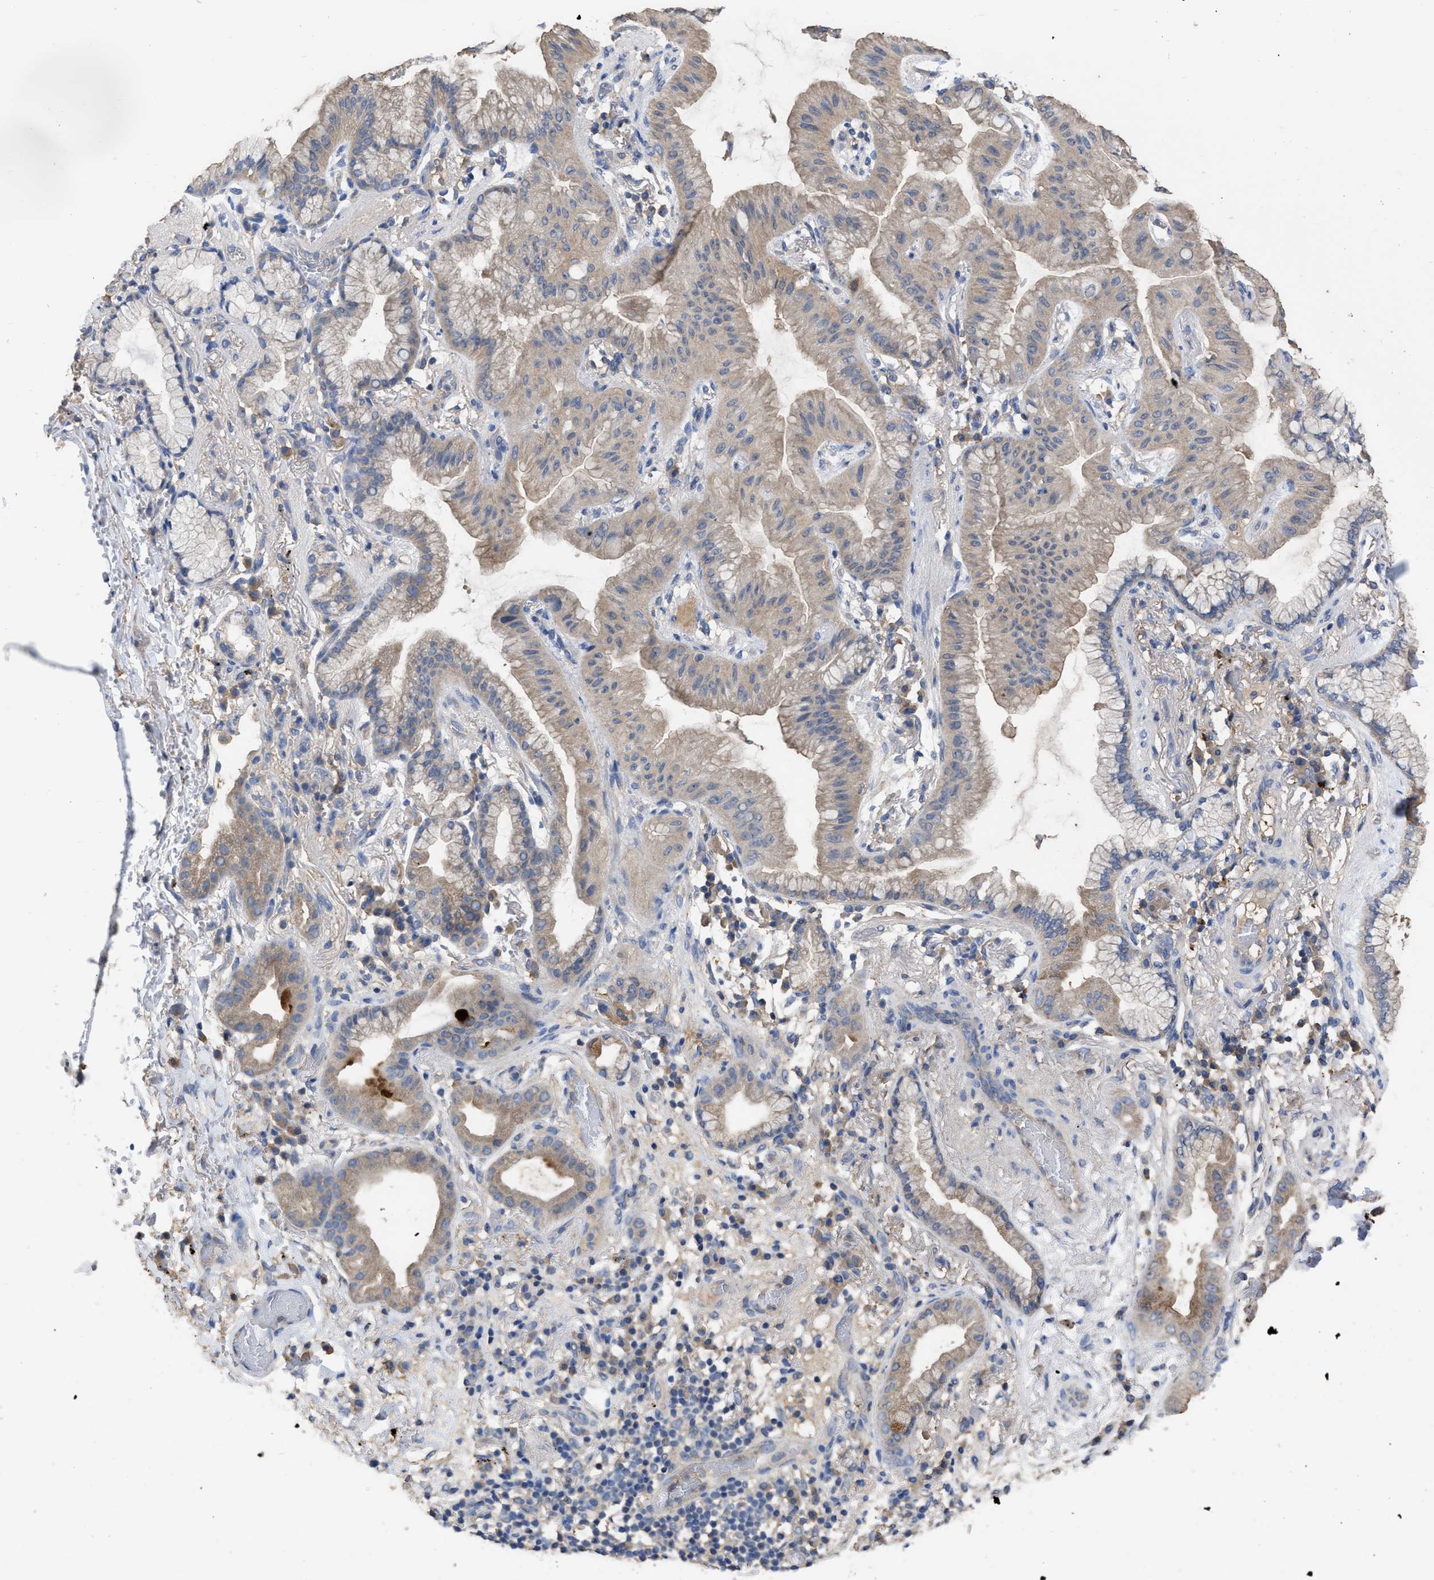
{"staining": {"intensity": "weak", "quantity": ">75%", "location": "cytoplasmic/membranous"}, "tissue": "lung cancer", "cell_type": "Tumor cells", "image_type": "cancer", "snomed": [{"axis": "morphology", "description": "Normal tissue, NOS"}, {"axis": "morphology", "description": "Adenocarcinoma, NOS"}, {"axis": "topography", "description": "Bronchus"}, {"axis": "topography", "description": "Lung"}], "caption": "The micrograph reveals a brown stain indicating the presence of a protein in the cytoplasmic/membranous of tumor cells in lung cancer.", "gene": "GPR179", "patient": {"sex": "female", "age": 70}}